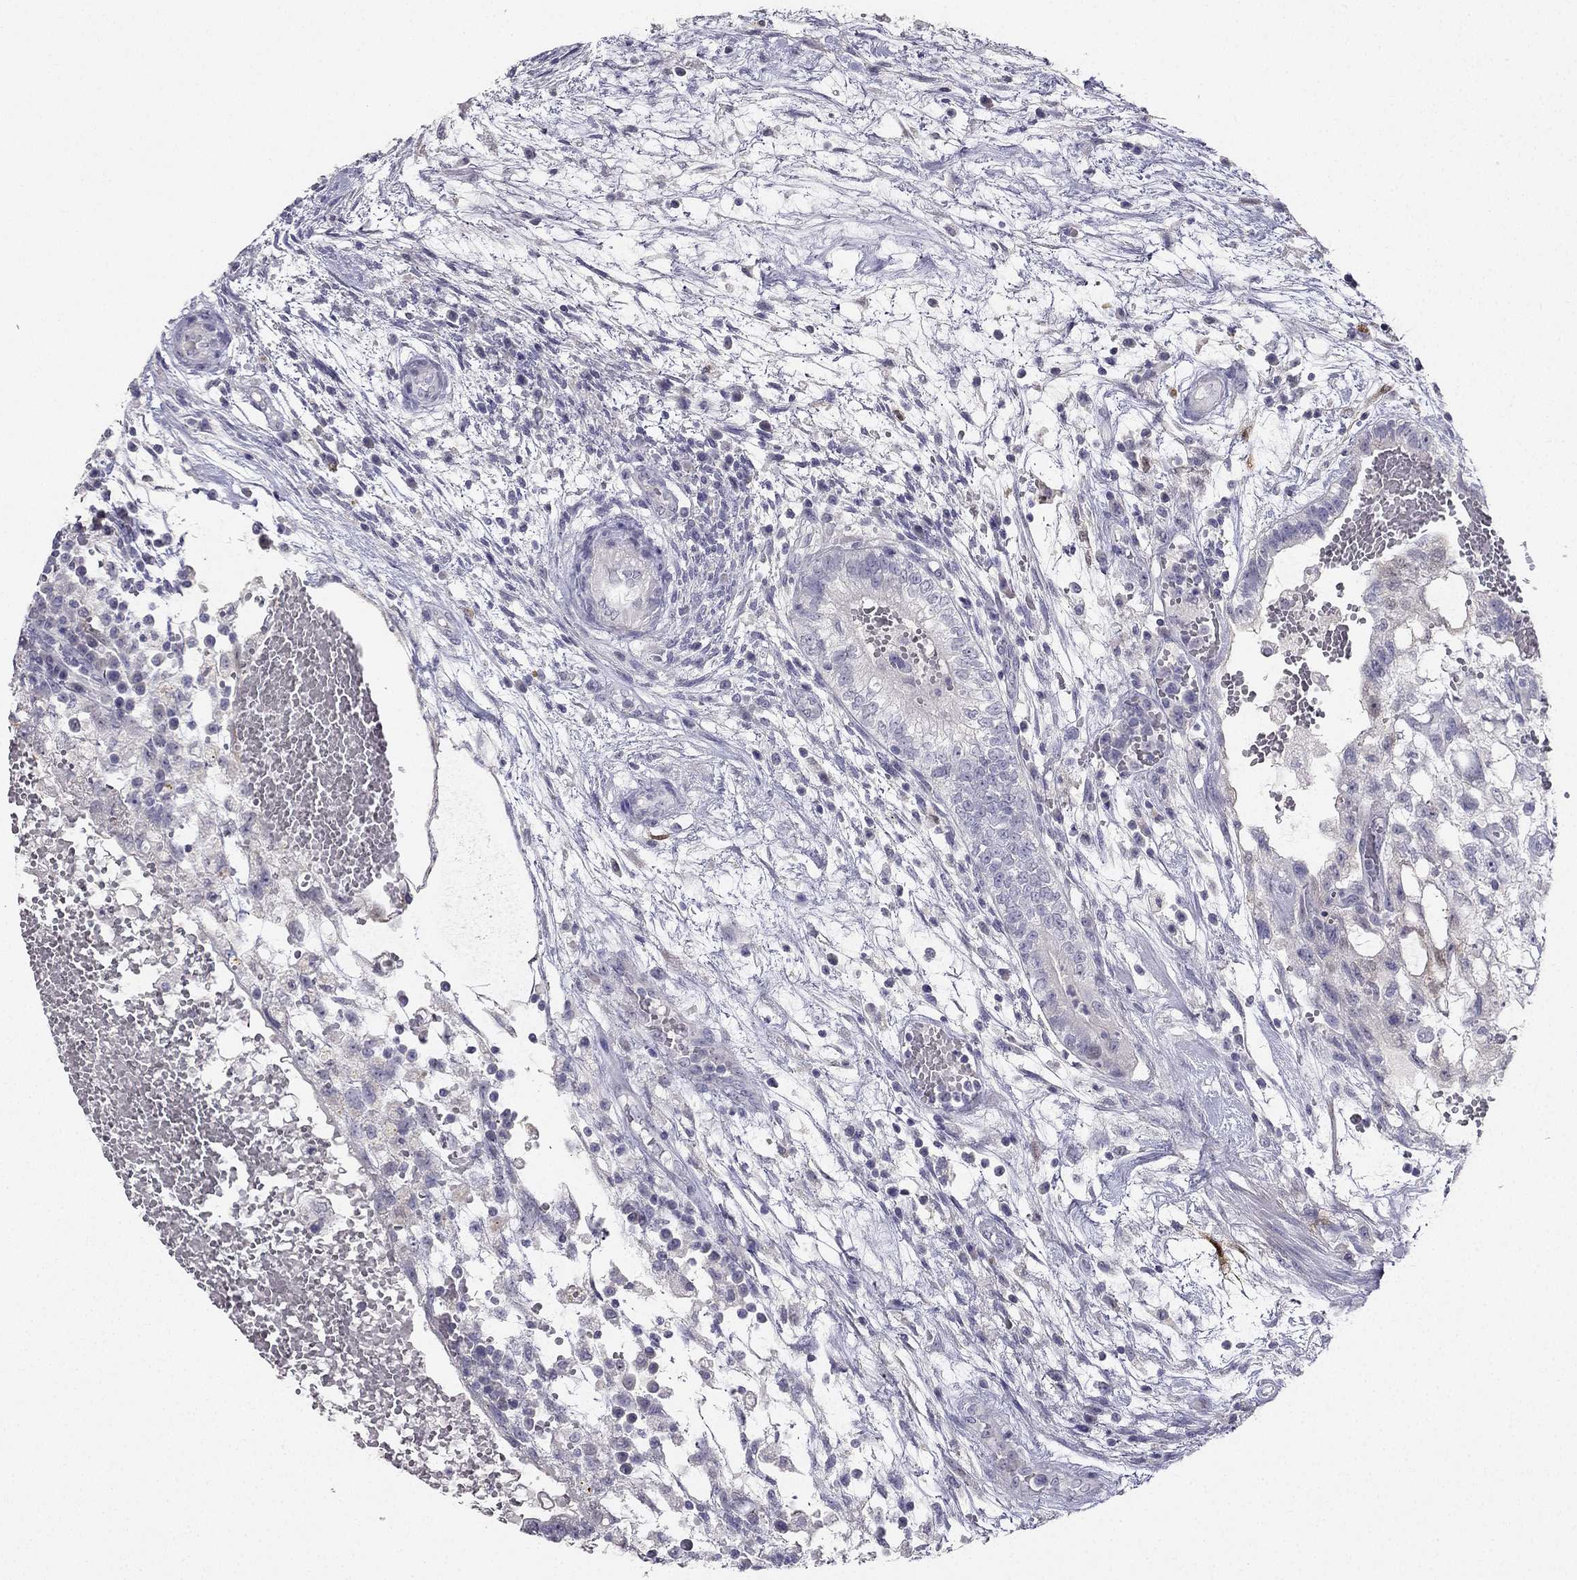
{"staining": {"intensity": "negative", "quantity": "none", "location": "none"}, "tissue": "testis cancer", "cell_type": "Tumor cells", "image_type": "cancer", "snomed": [{"axis": "morphology", "description": "Normal tissue, NOS"}, {"axis": "morphology", "description": "Carcinoma, Embryonal, NOS"}, {"axis": "topography", "description": "Testis"}, {"axis": "topography", "description": "Epididymis"}], "caption": "An image of testis cancer (embryonal carcinoma) stained for a protein displays no brown staining in tumor cells.", "gene": "CALB2", "patient": {"sex": "male", "age": 32}}